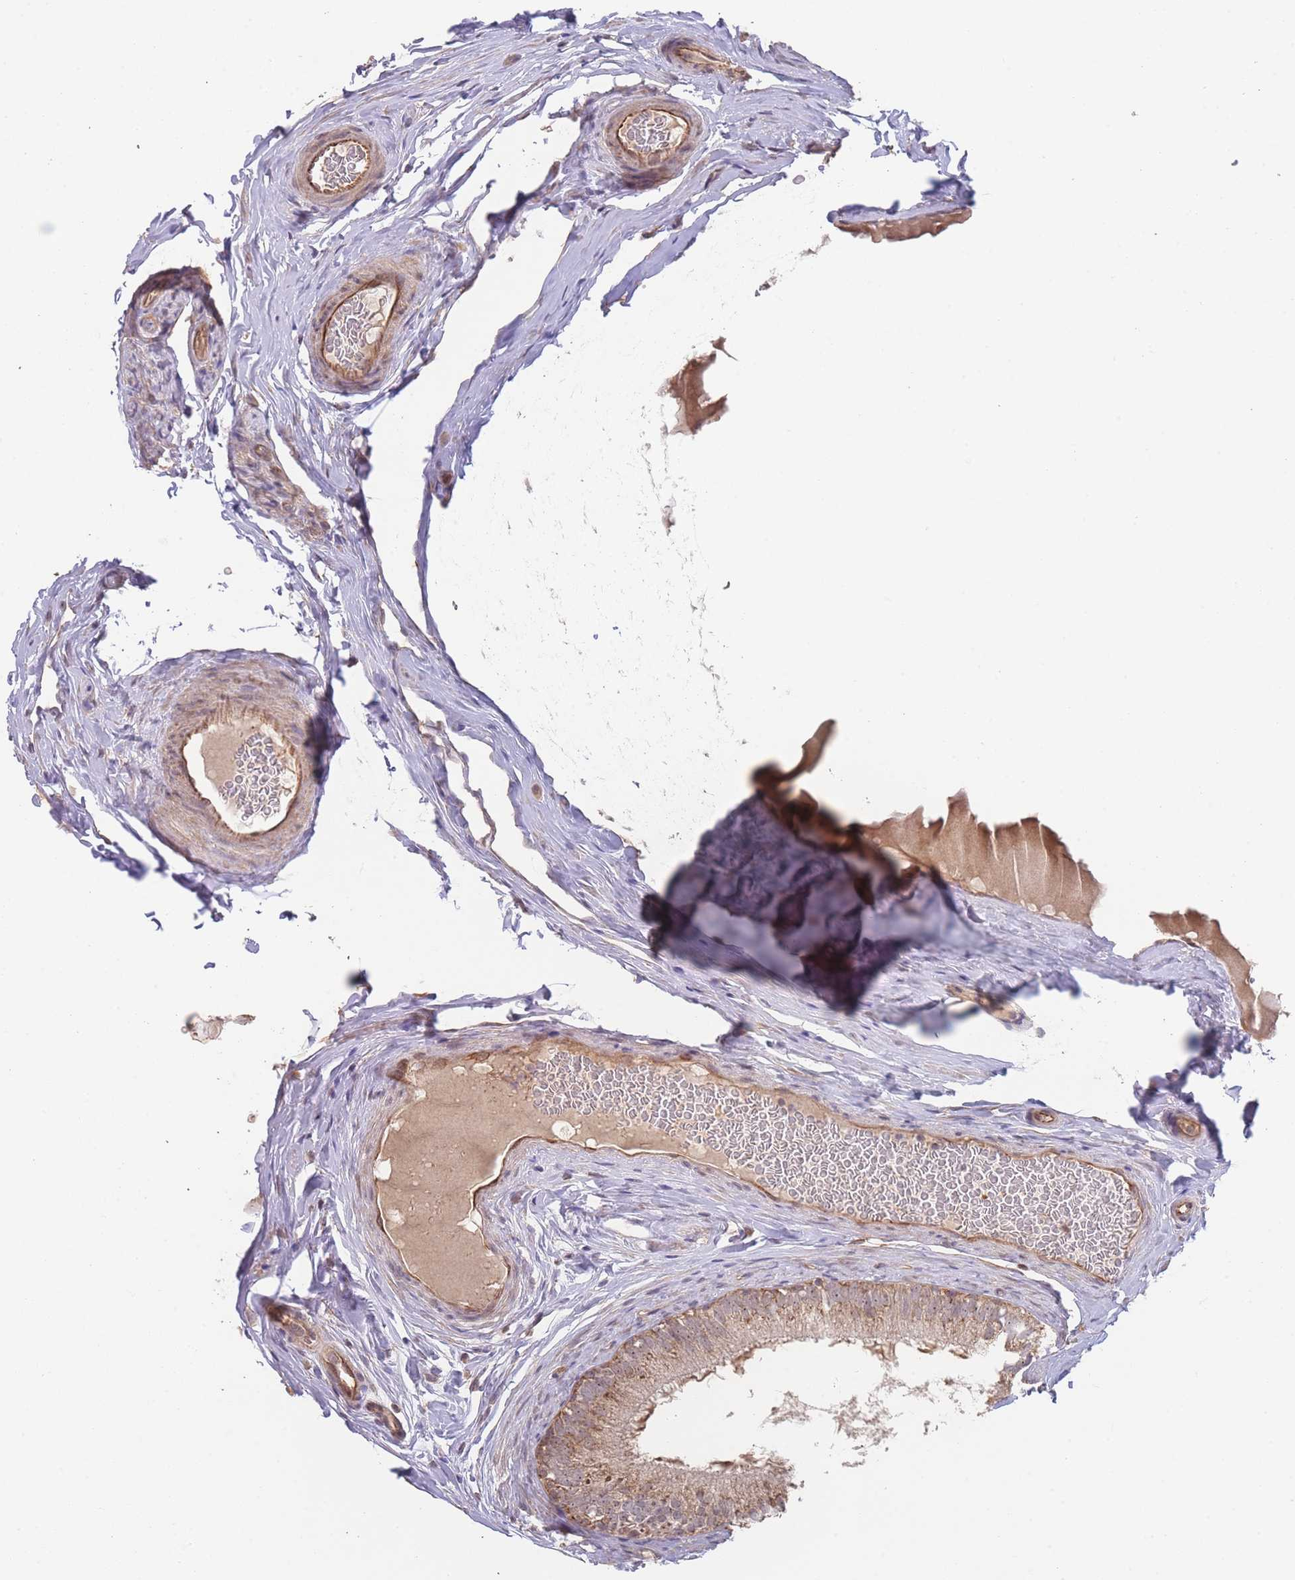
{"staining": {"intensity": "strong", "quantity": "25%-75%", "location": "cytoplasmic/membranous"}, "tissue": "epididymis", "cell_type": "Glandular cells", "image_type": "normal", "snomed": [{"axis": "morphology", "description": "Normal tissue, NOS"}, {"axis": "topography", "description": "Epididymis"}], "caption": "IHC photomicrograph of unremarkable human epididymis stained for a protein (brown), which demonstrates high levels of strong cytoplasmic/membranous staining in approximately 25%-75% of glandular cells.", "gene": "PXMP4", "patient": {"sex": "male", "age": 25}}